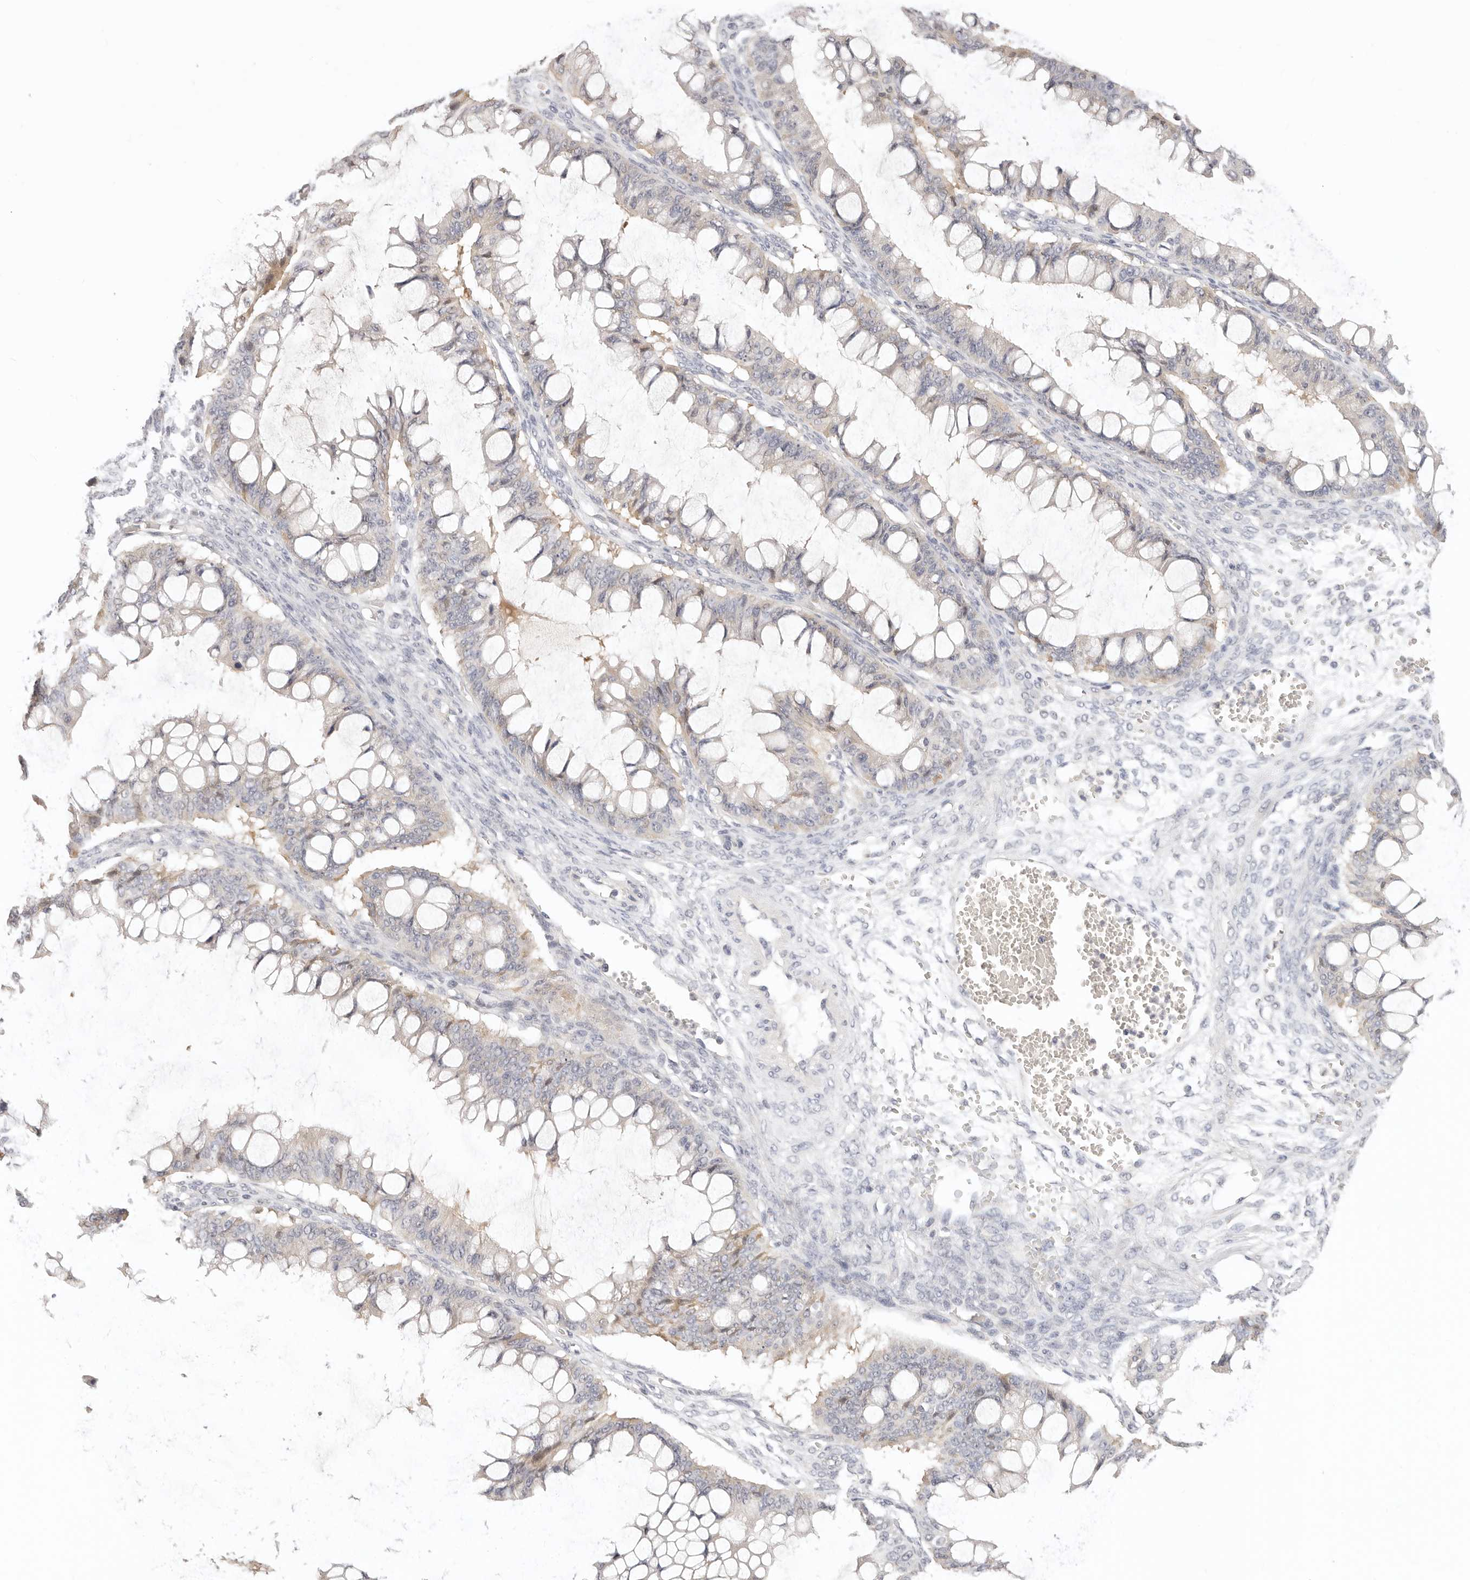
{"staining": {"intensity": "weak", "quantity": "<25%", "location": "cytoplasmic/membranous"}, "tissue": "ovarian cancer", "cell_type": "Tumor cells", "image_type": "cancer", "snomed": [{"axis": "morphology", "description": "Cystadenocarcinoma, mucinous, NOS"}, {"axis": "topography", "description": "Ovary"}], "caption": "Immunohistochemical staining of mucinous cystadenocarcinoma (ovarian) shows no significant staining in tumor cells.", "gene": "GGPS1", "patient": {"sex": "female", "age": 73}}